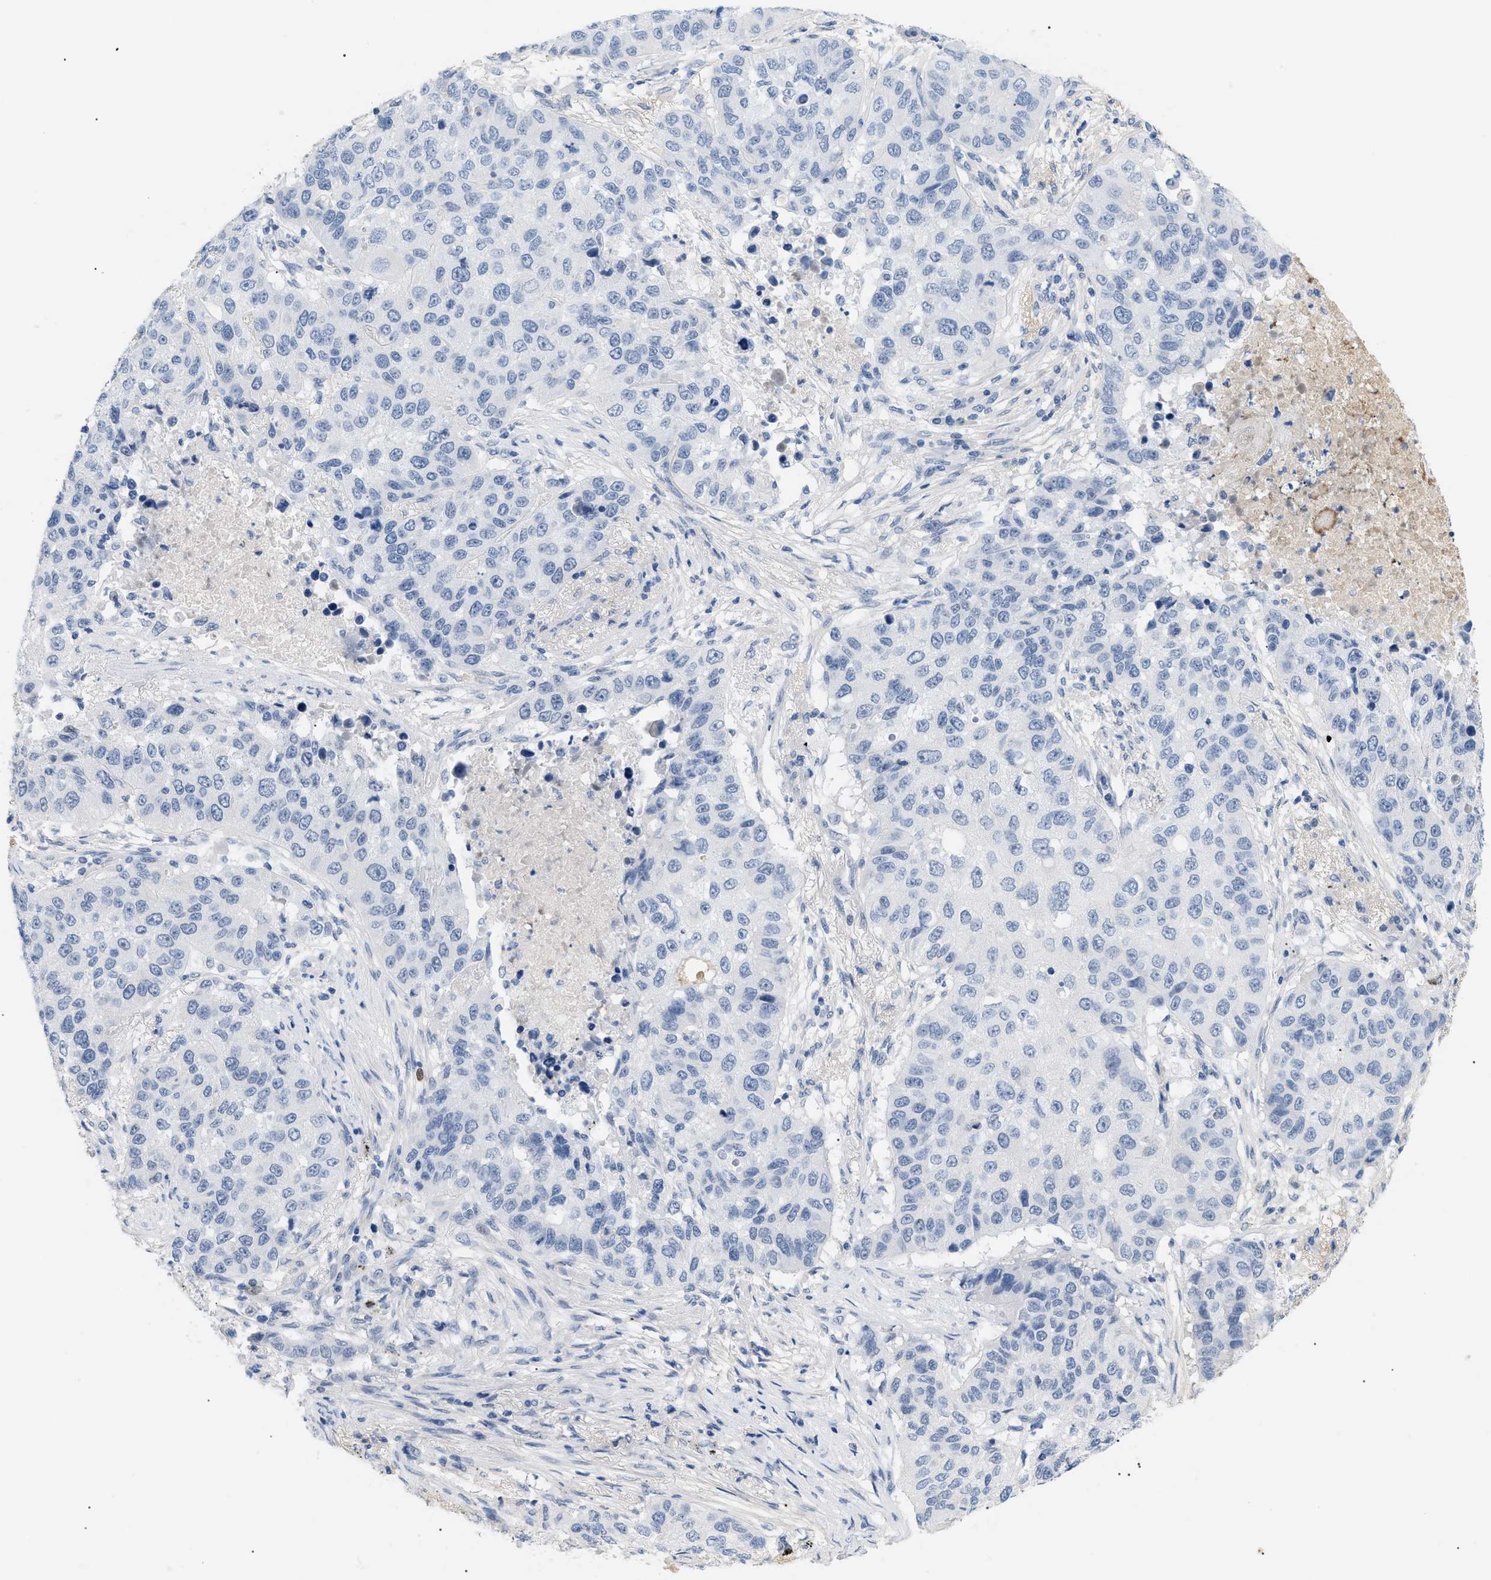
{"staining": {"intensity": "negative", "quantity": "none", "location": "none"}, "tissue": "lung cancer", "cell_type": "Tumor cells", "image_type": "cancer", "snomed": [{"axis": "morphology", "description": "Squamous cell carcinoma, NOS"}, {"axis": "topography", "description": "Lung"}], "caption": "High power microscopy image of an immunohistochemistry (IHC) histopathology image of lung cancer, revealing no significant positivity in tumor cells.", "gene": "CFH", "patient": {"sex": "male", "age": 57}}